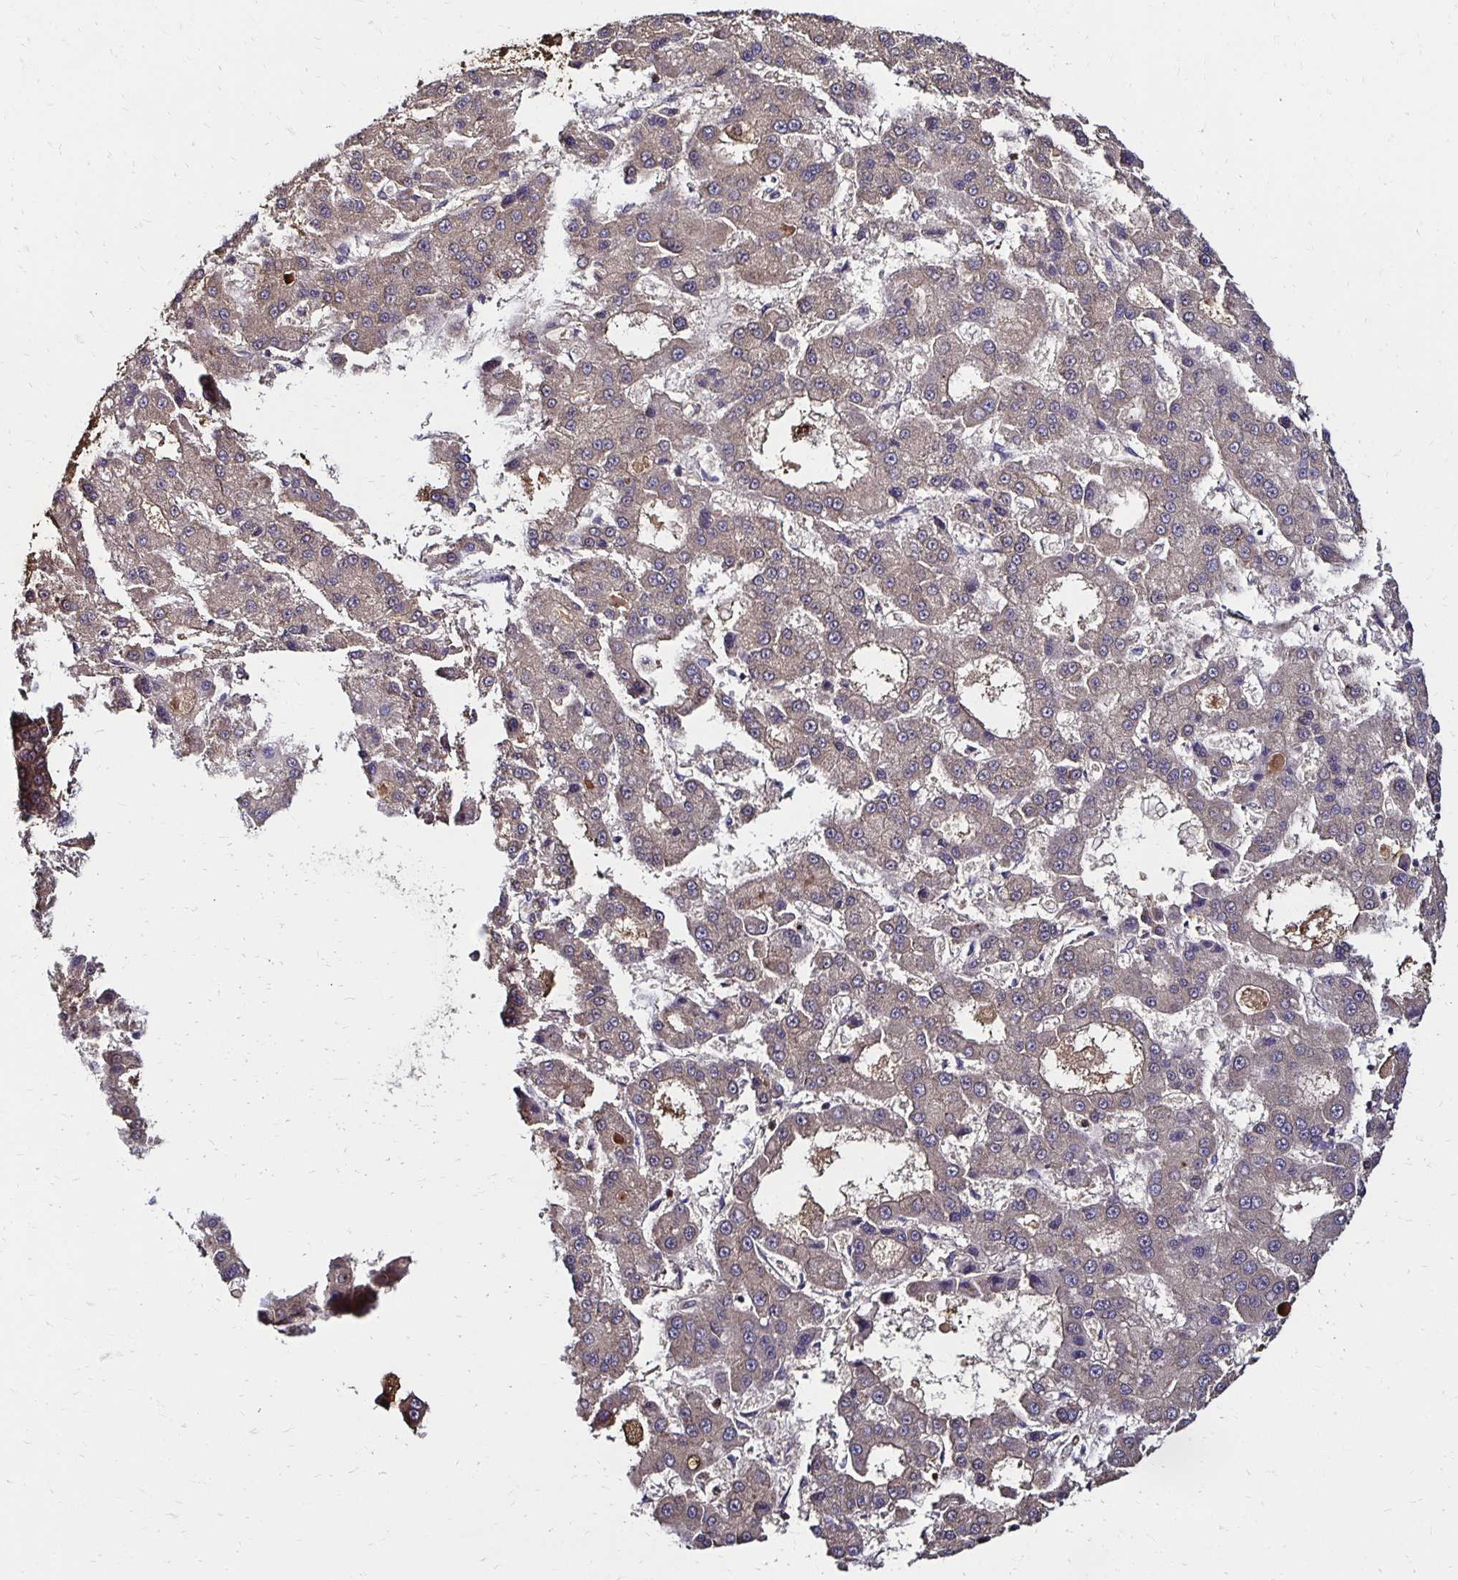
{"staining": {"intensity": "weak", "quantity": "<25%", "location": "cytoplasmic/membranous"}, "tissue": "liver cancer", "cell_type": "Tumor cells", "image_type": "cancer", "snomed": [{"axis": "morphology", "description": "Carcinoma, Hepatocellular, NOS"}, {"axis": "topography", "description": "Liver"}], "caption": "A high-resolution image shows immunohistochemistry (IHC) staining of liver cancer (hepatocellular carcinoma), which demonstrates no significant expression in tumor cells. Brightfield microscopy of immunohistochemistry stained with DAB (brown) and hematoxylin (blue), captured at high magnification.", "gene": "TXN", "patient": {"sex": "male", "age": 70}}